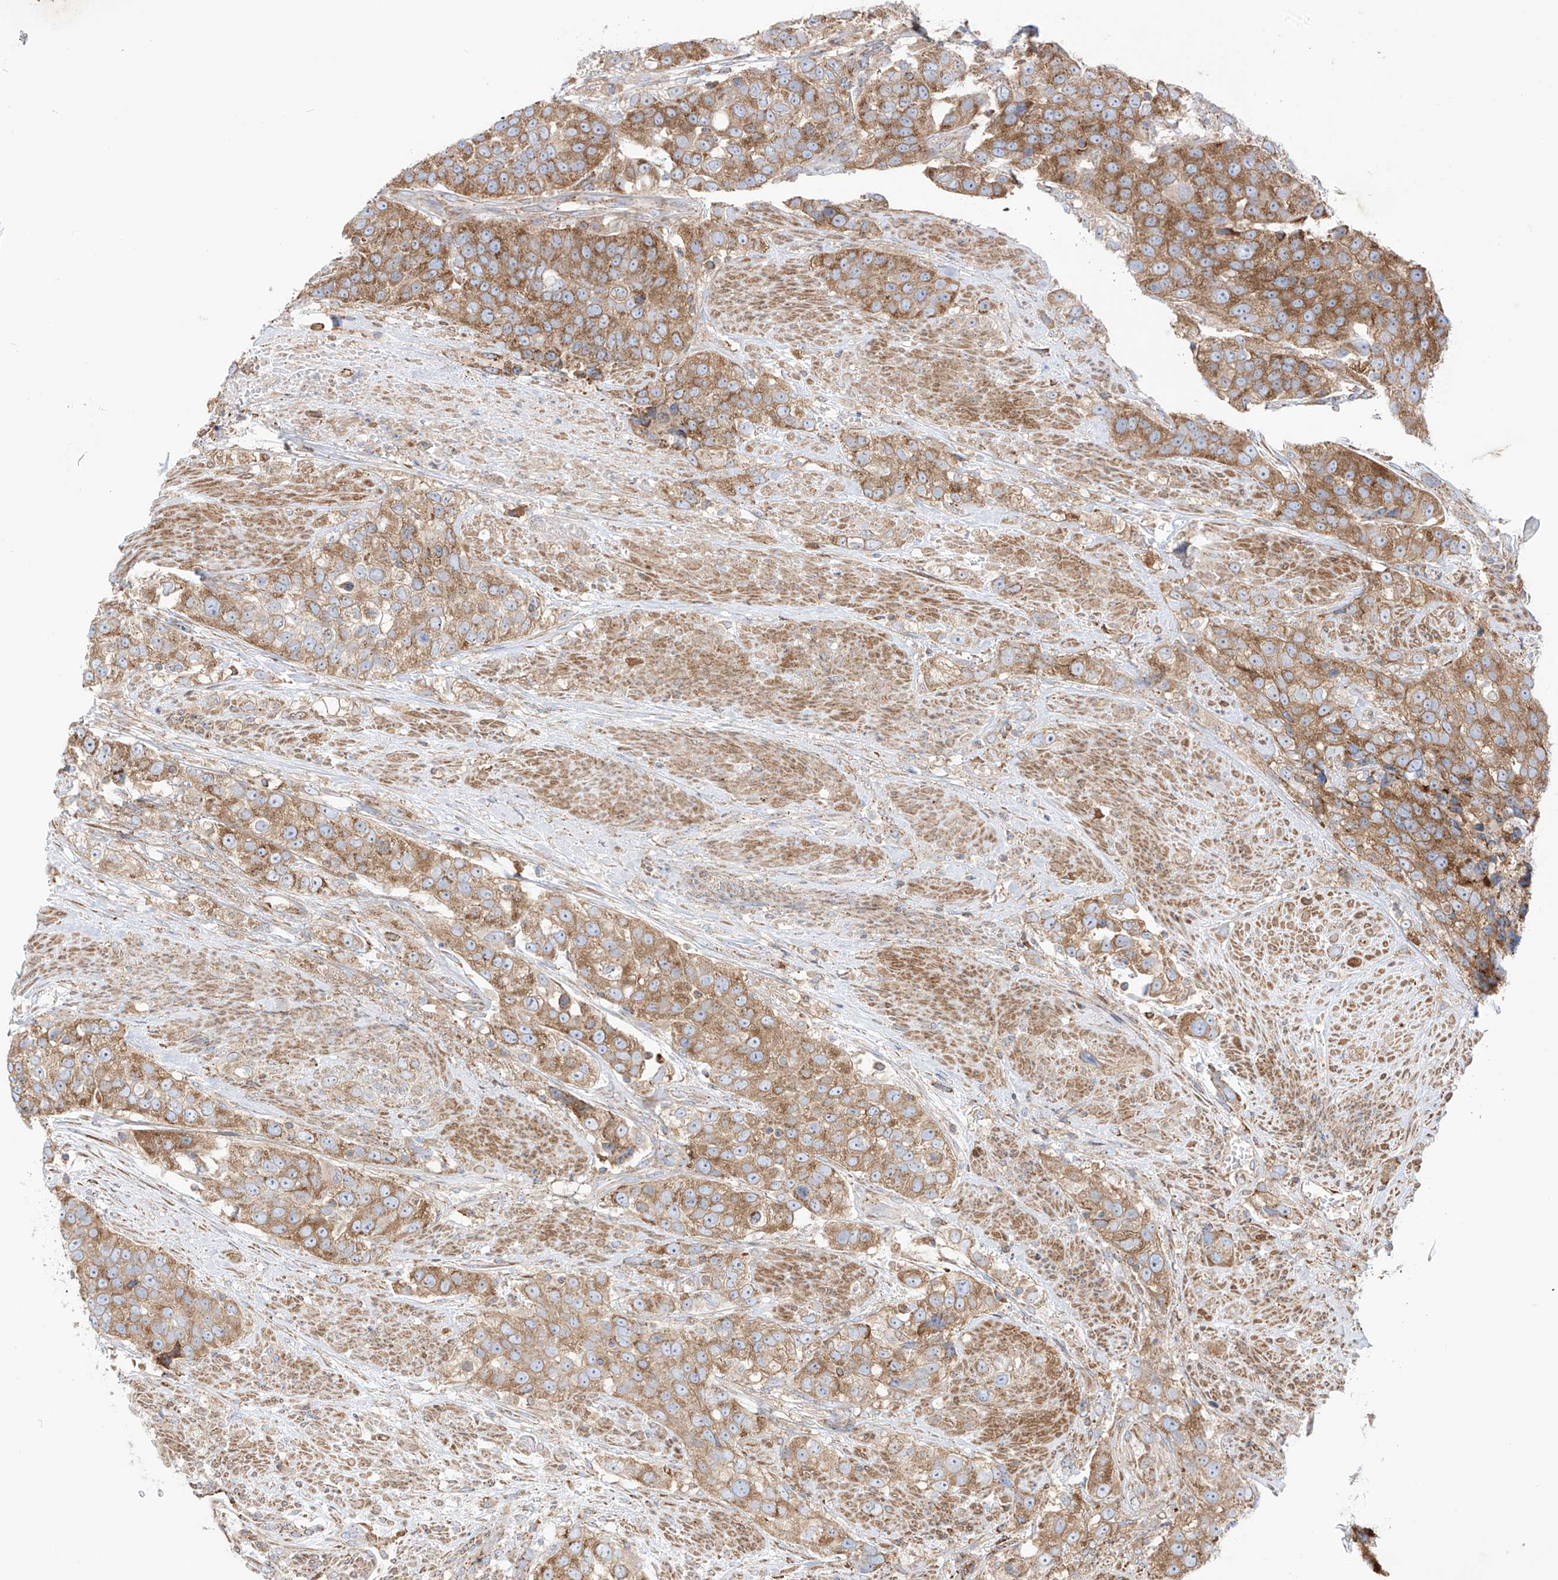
{"staining": {"intensity": "moderate", "quantity": ">75%", "location": "cytoplasmic/membranous"}, "tissue": "urothelial cancer", "cell_type": "Tumor cells", "image_type": "cancer", "snomed": [{"axis": "morphology", "description": "Urothelial carcinoma, High grade"}, {"axis": "topography", "description": "Urinary bladder"}], "caption": "Protein positivity by immunohistochemistry reveals moderate cytoplasmic/membranous expression in about >75% of tumor cells in urothelial cancer.", "gene": "XKR3", "patient": {"sex": "female", "age": 80}}